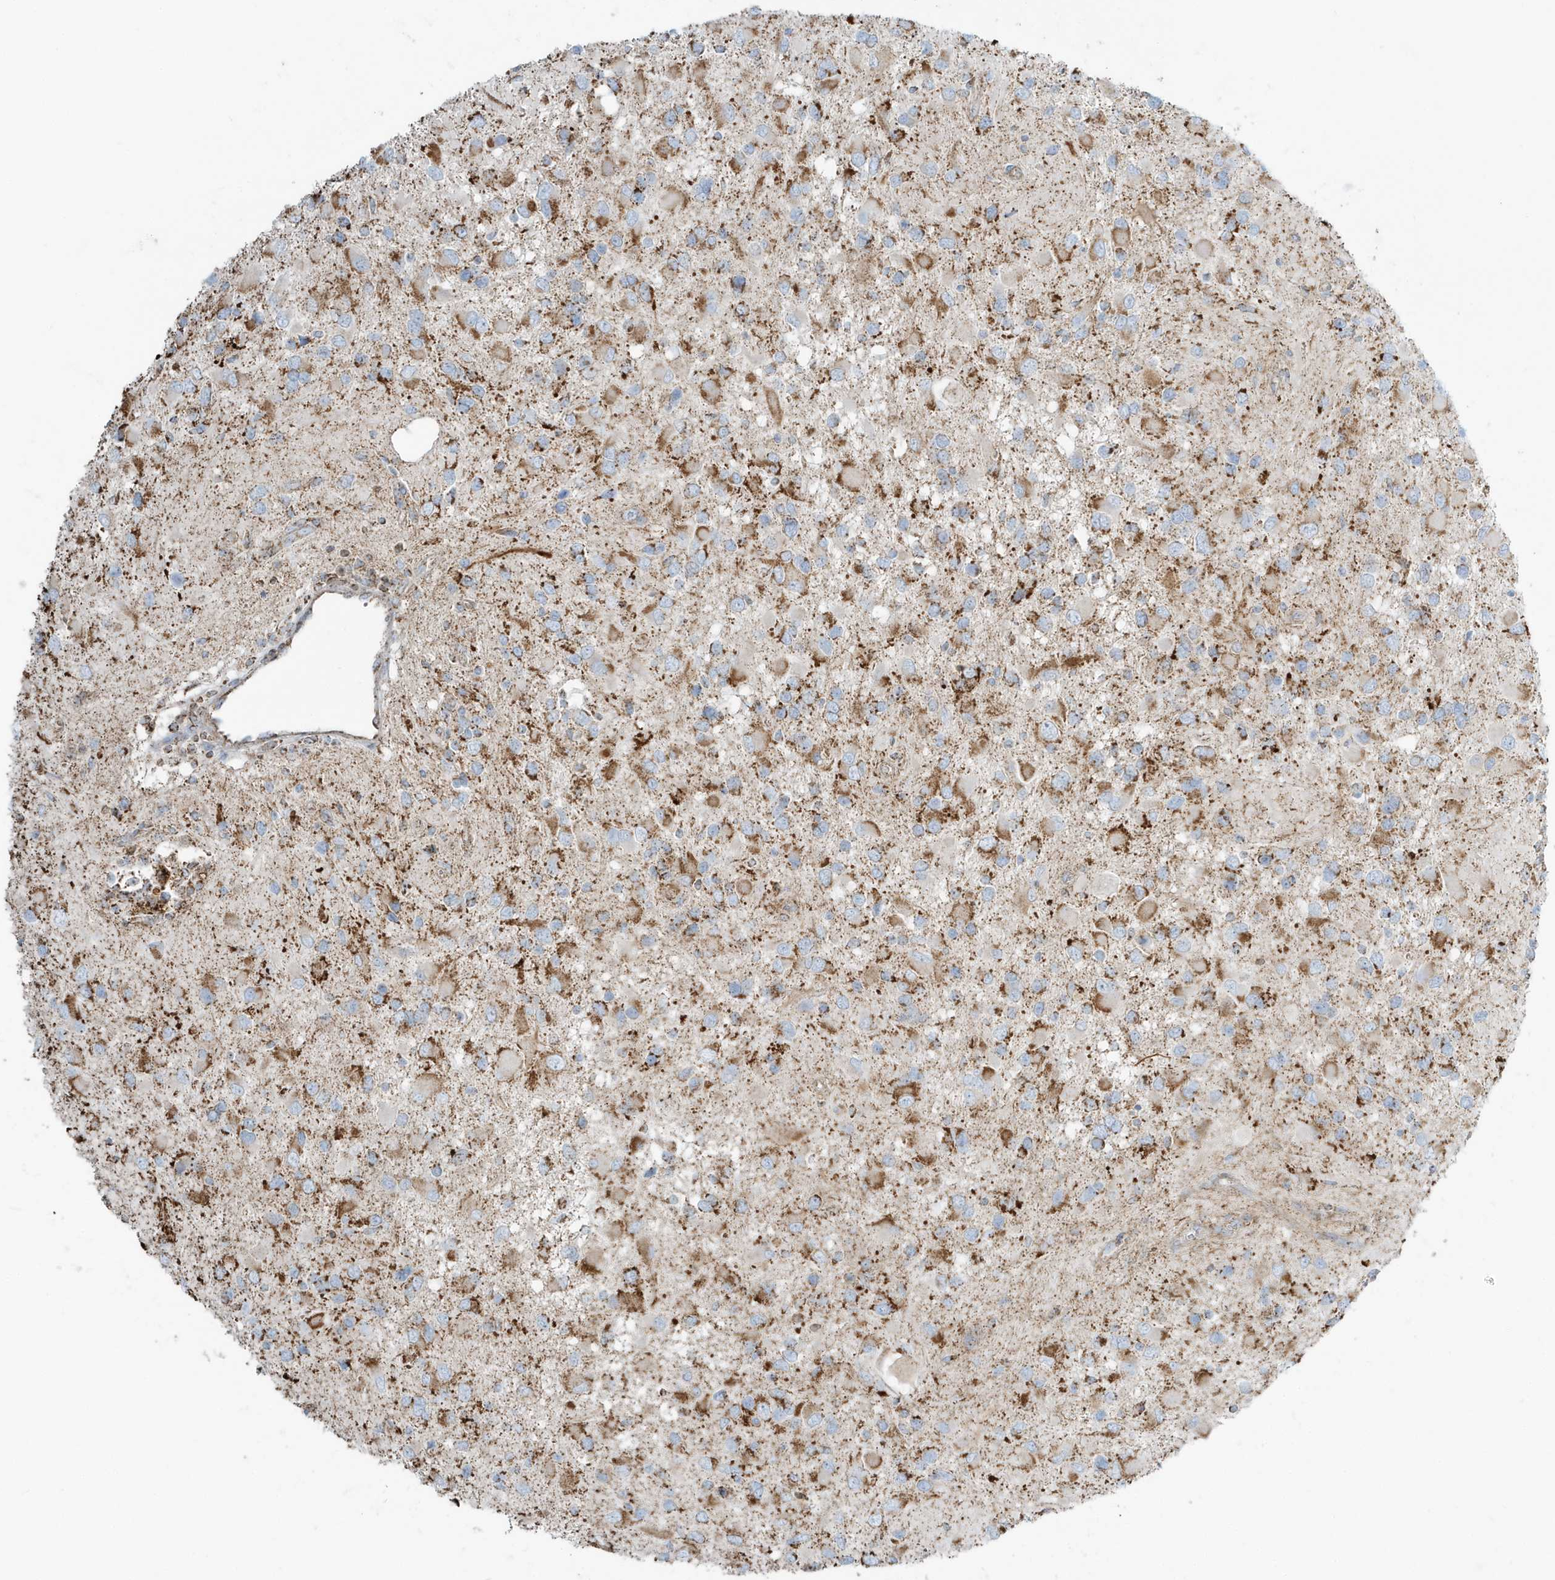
{"staining": {"intensity": "strong", "quantity": "25%-75%", "location": "cytoplasmic/membranous"}, "tissue": "glioma", "cell_type": "Tumor cells", "image_type": "cancer", "snomed": [{"axis": "morphology", "description": "Glioma, malignant, High grade"}, {"axis": "topography", "description": "Brain"}], "caption": "DAB immunohistochemical staining of glioma shows strong cytoplasmic/membranous protein staining in approximately 25%-75% of tumor cells.", "gene": "RAB11FIP3", "patient": {"sex": "male", "age": 53}}